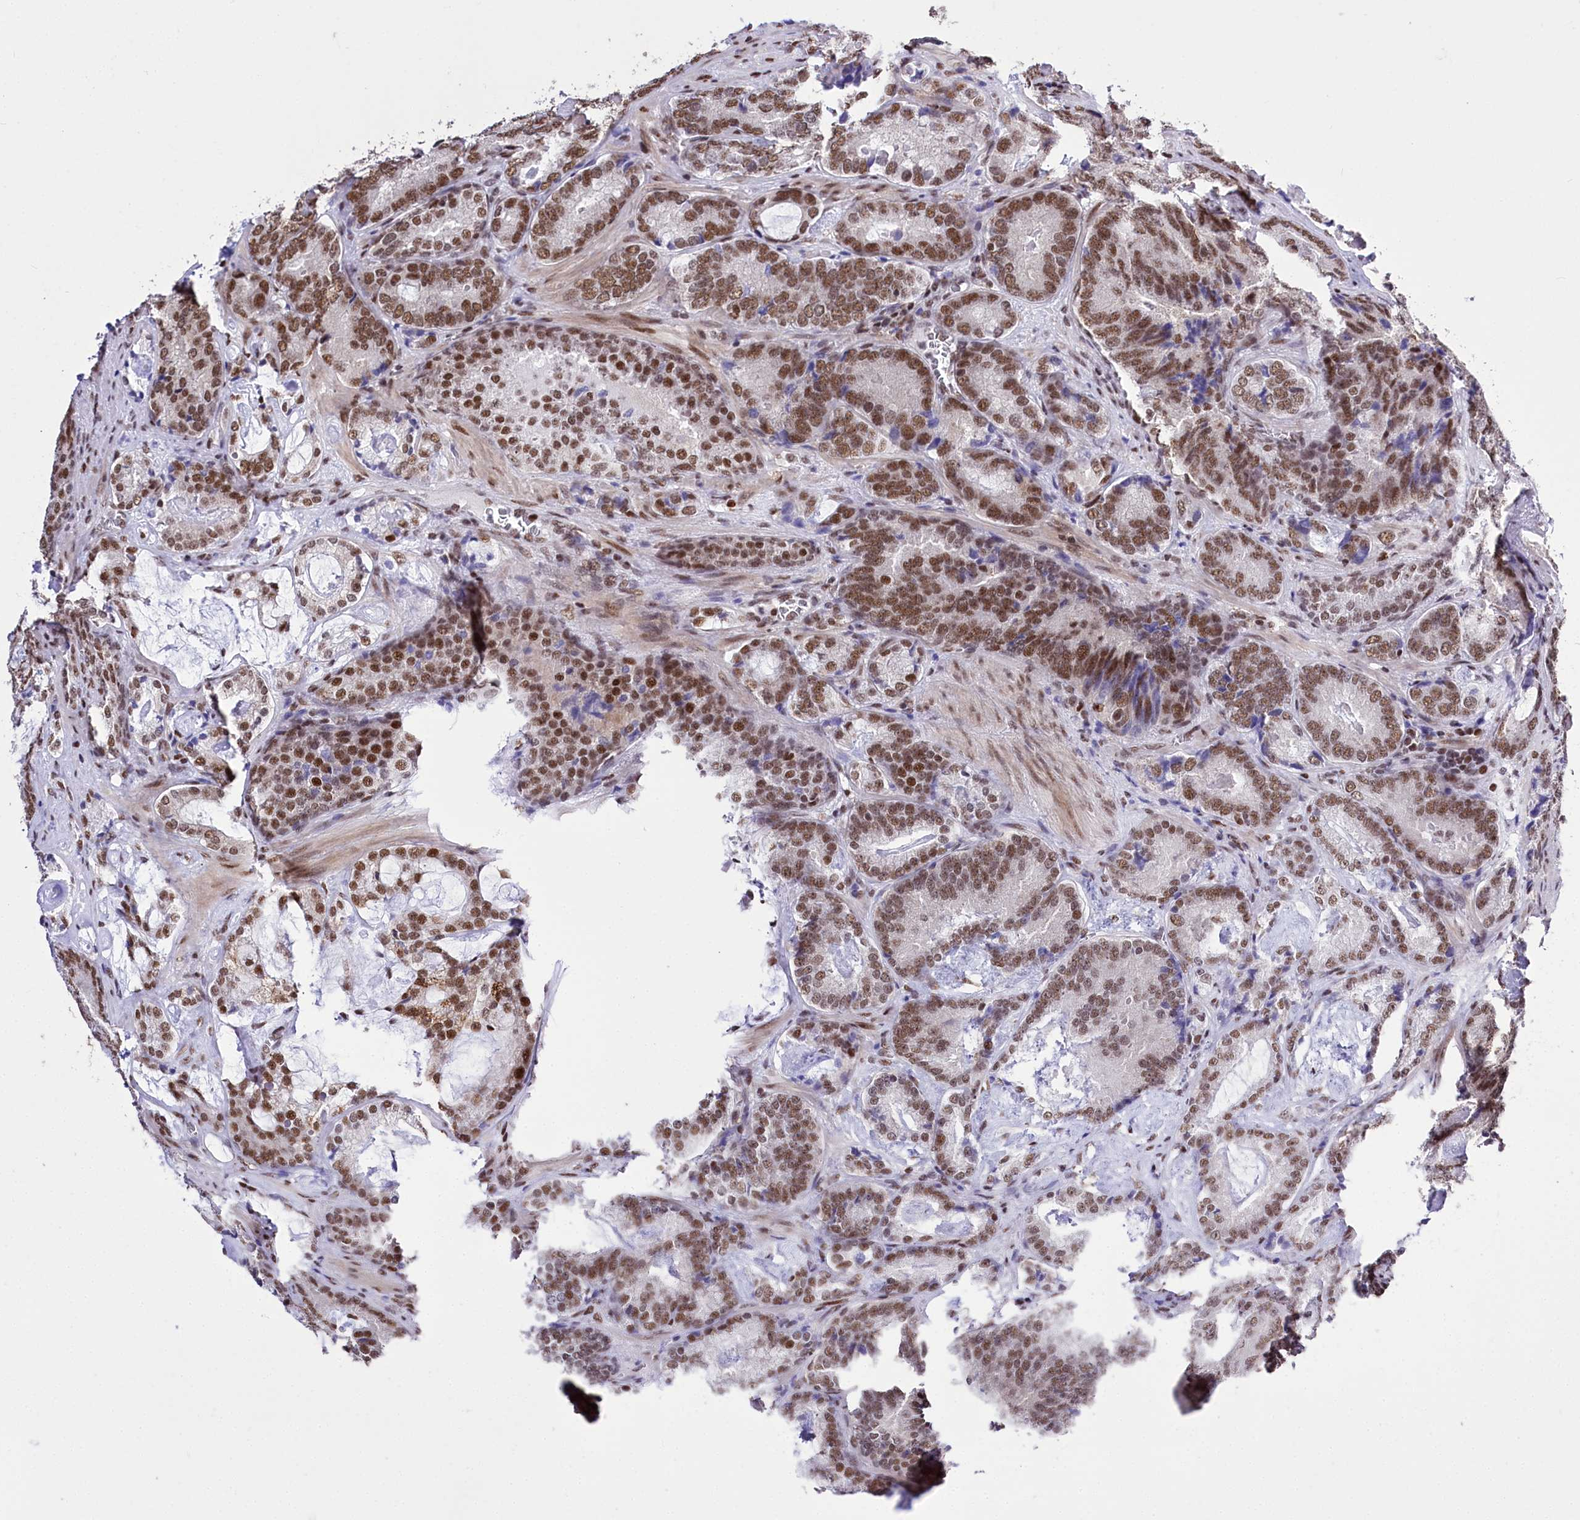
{"staining": {"intensity": "moderate", "quantity": ">75%", "location": "nuclear"}, "tissue": "prostate cancer", "cell_type": "Tumor cells", "image_type": "cancer", "snomed": [{"axis": "morphology", "description": "Adenocarcinoma, Low grade"}, {"axis": "topography", "description": "Prostate"}], "caption": "Moderate nuclear staining for a protein is appreciated in about >75% of tumor cells of prostate cancer using IHC.", "gene": "POU4F3", "patient": {"sex": "male", "age": 60}}